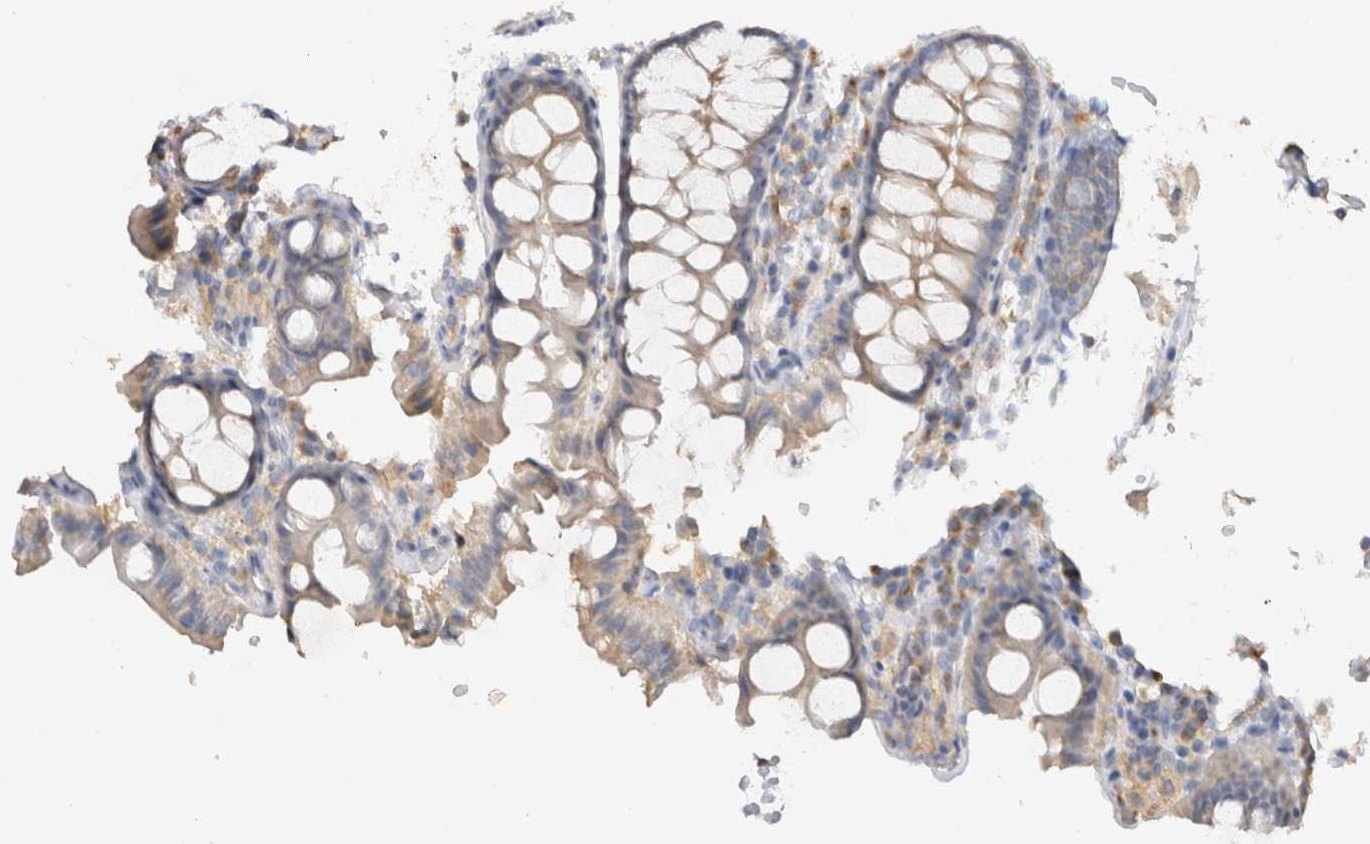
{"staining": {"intensity": "weak", "quantity": "25%-75%", "location": "cytoplasmic/membranous"}, "tissue": "colon", "cell_type": "Endothelial cells", "image_type": "normal", "snomed": [{"axis": "morphology", "description": "Normal tissue, NOS"}, {"axis": "topography", "description": "Colon"}, {"axis": "topography", "description": "Peripheral nerve tissue"}], "caption": "This is an image of immunohistochemistry (IHC) staining of normal colon, which shows weak staining in the cytoplasmic/membranous of endothelial cells.", "gene": "GAS1", "patient": {"sex": "female", "age": 61}}